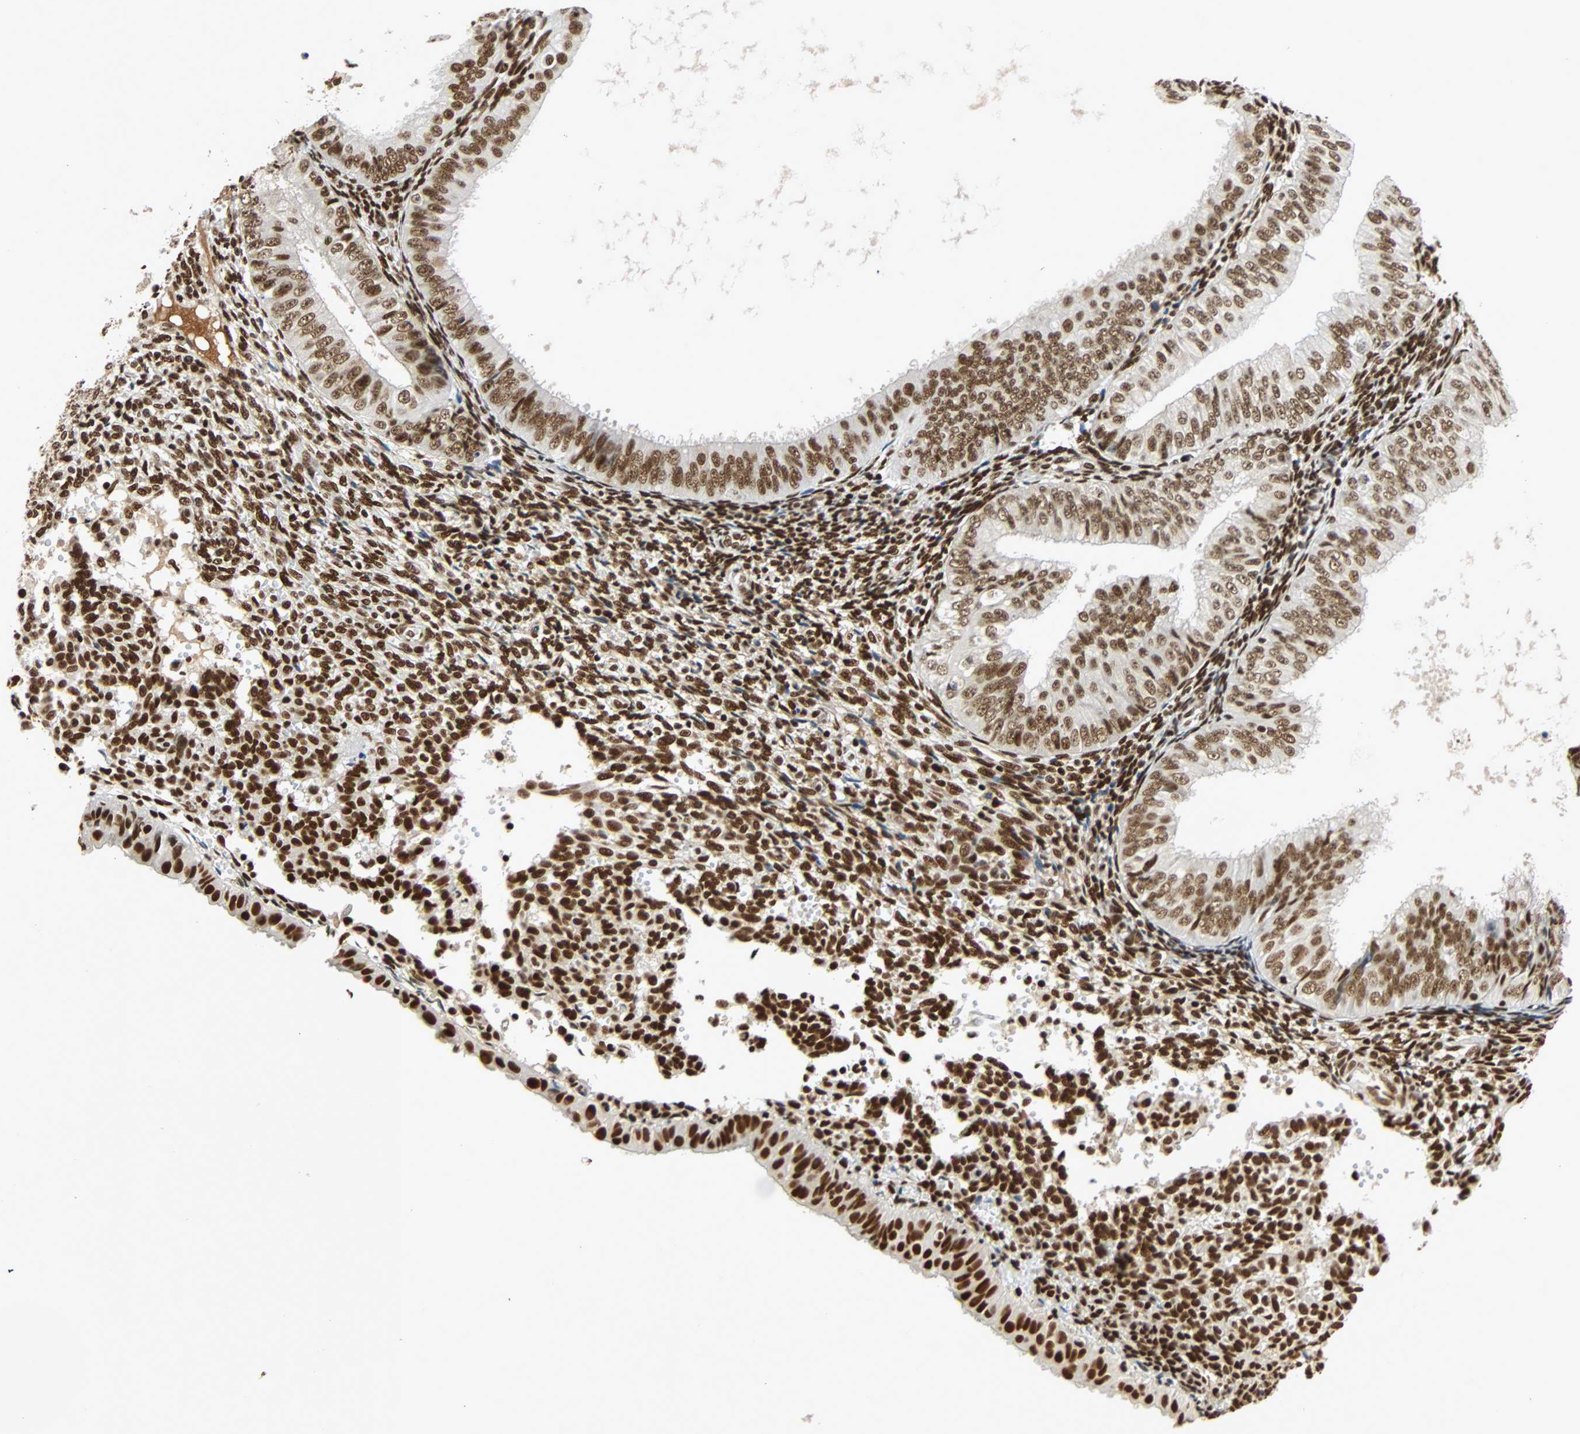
{"staining": {"intensity": "moderate", "quantity": ">75%", "location": "nuclear"}, "tissue": "endometrial cancer", "cell_type": "Tumor cells", "image_type": "cancer", "snomed": [{"axis": "morphology", "description": "Normal tissue, NOS"}, {"axis": "morphology", "description": "Adenocarcinoma, NOS"}, {"axis": "topography", "description": "Endometrium"}], "caption": "The histopathology image shows immunohistochemical staining of endometrial cancer. There is moderate nuclear staining is present in approximately >75% of tumor cells.", "gene": "CDK12", "patient": {"sex": "female", "age": 53}}